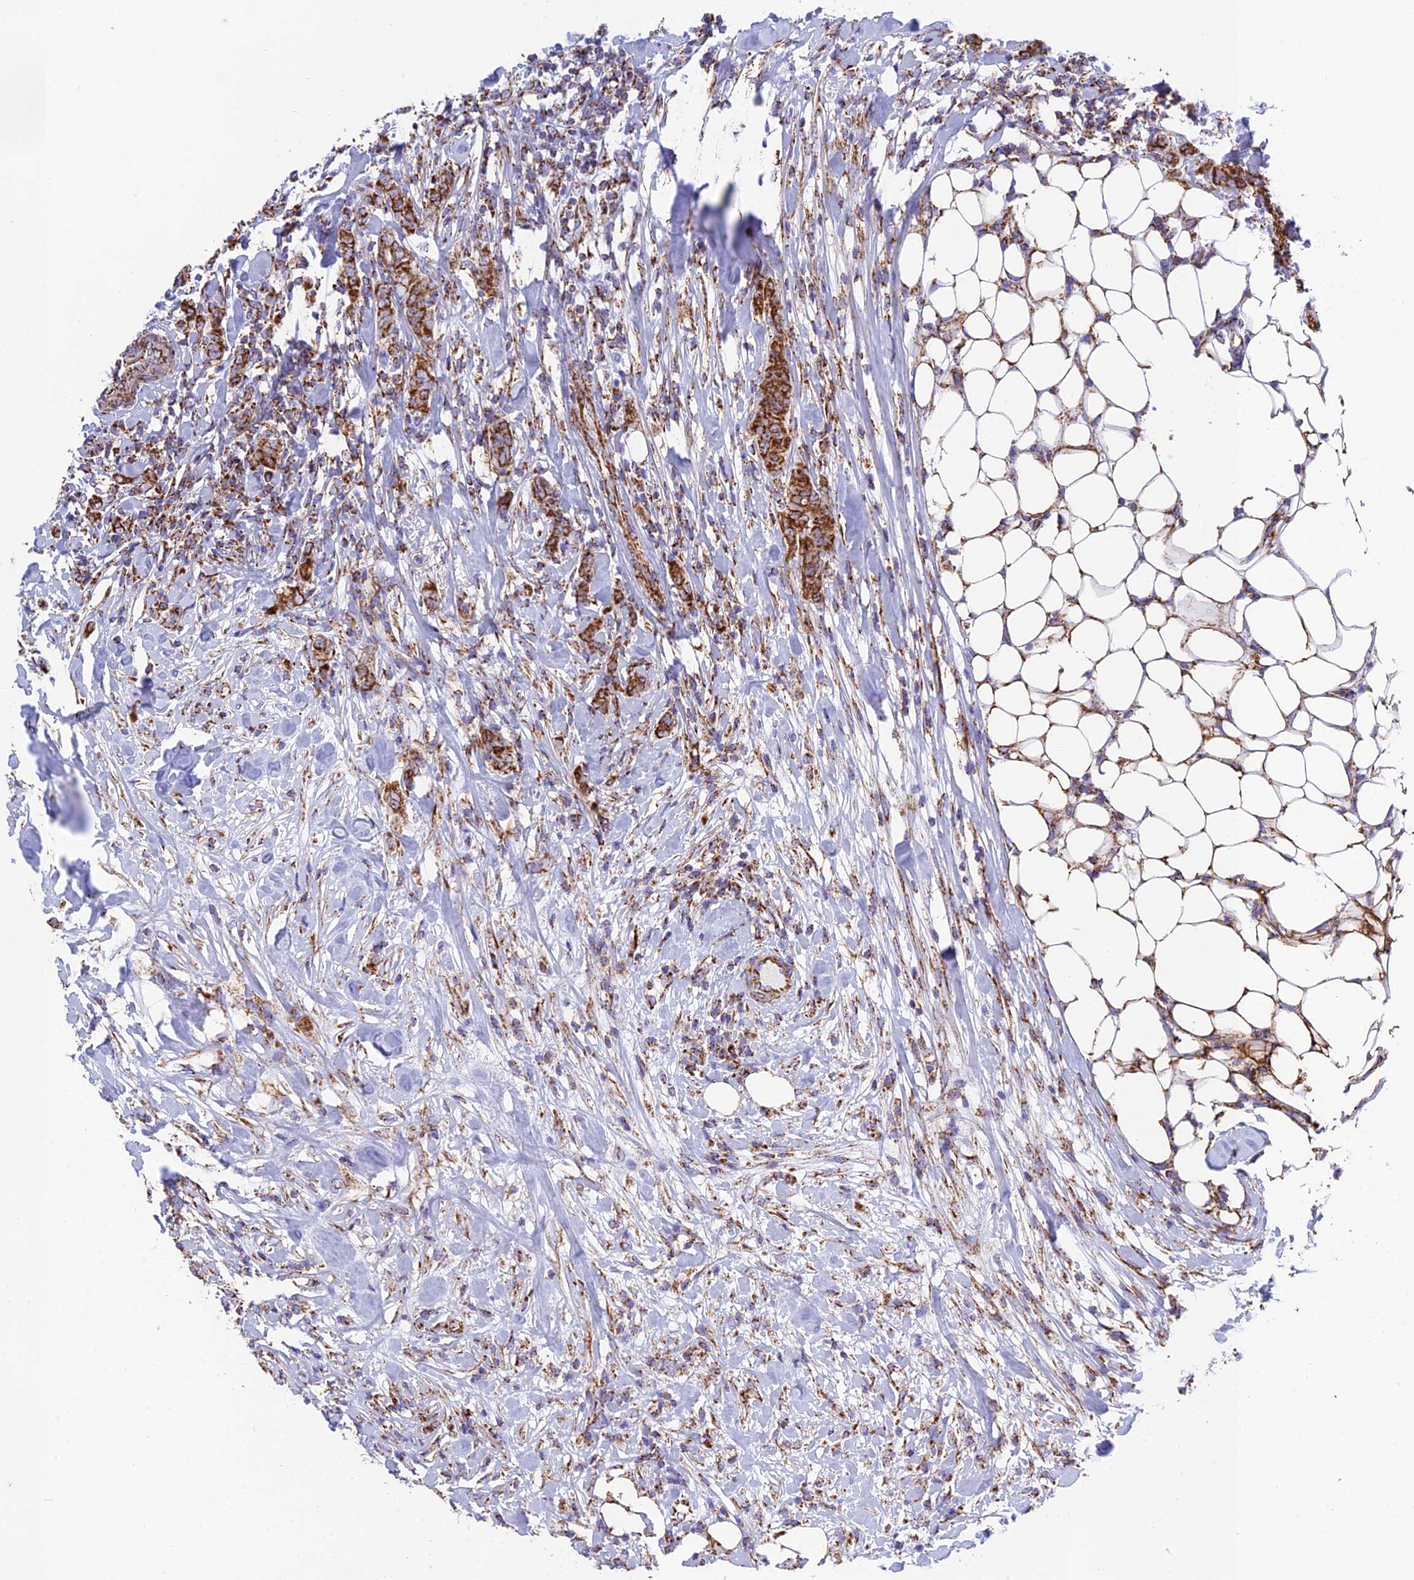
{"staining": {"intensity": "strong", "quantity": ">75%", "location": "cytoplasmic/membranous"}, "tissue": "breast cancer", "cell_type": "Tumor cells", "image_type": "cancer", "snomed": [{"axis": "morphology", "description": "Duct carcinoma"}, {"axis": "topography", "description": "Breast"}], "caption": "Breast cancer was stained to show a protein in brown. There is high levels of strong cytoplasmic/membranous positivity in approximately >75% of tumor cells. The staining was performed using DAB (3,3'-diaminobenzidine), with brown indicating positive protein expression. Nuclei are stained blue with hematoxylin.", "gene": "CHCHD3", "patient": {"sex": "female", "age": 40}}